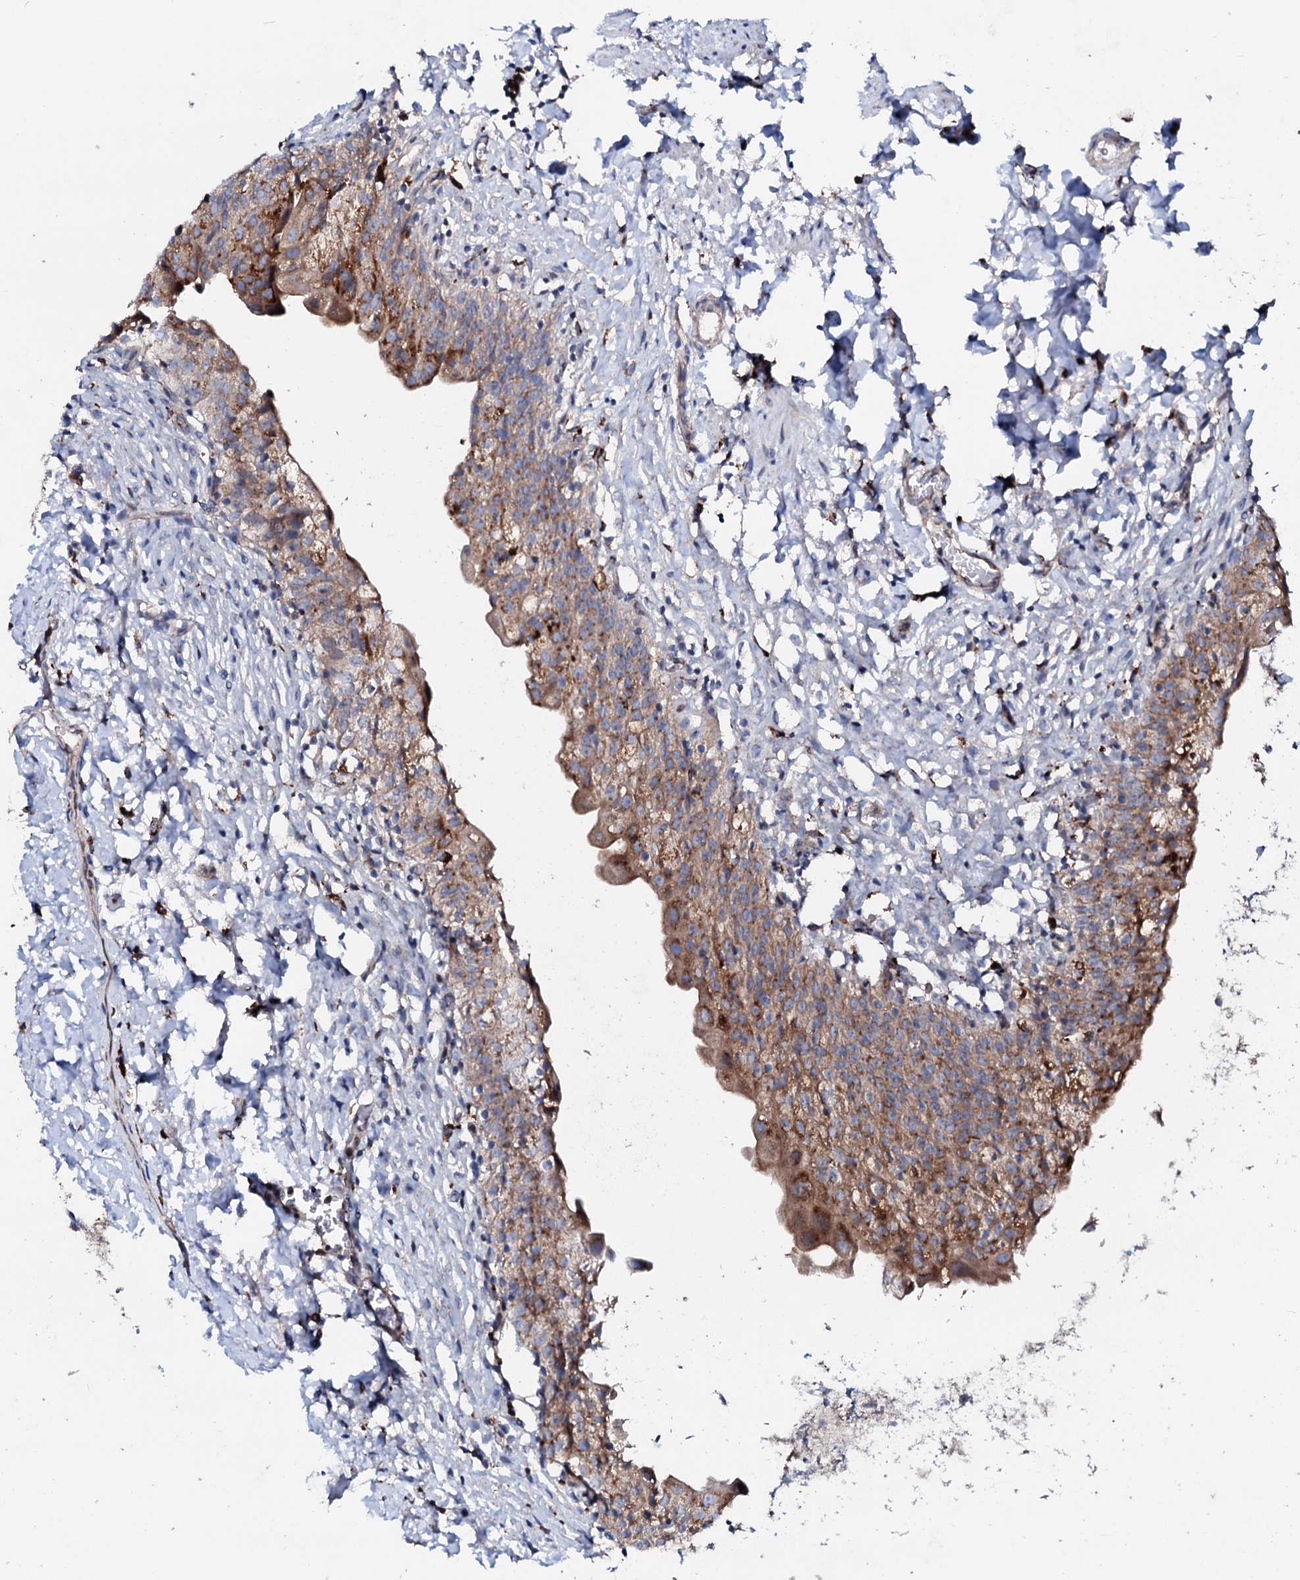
{"staining": {"intensity": "moderate", "quantity": ">75%", "location": "cytoplasmic/membranous"}, "tissue": "urinary bladder", "cell_type": "Urothelial cells", "image_type": "normal", "snomed": [{"axis": "morphology", "description": "Normal tissue, NOS"}, {"axis": "topography", "description": "Urinary bladder"}], "caption": "Normal urinary bladder shows moderate cytoplasmic/membranous expression in approximately >75% of urothelial cells.", "gene": "P2RX4", "patient": {"sex": "male", "age": 55}}